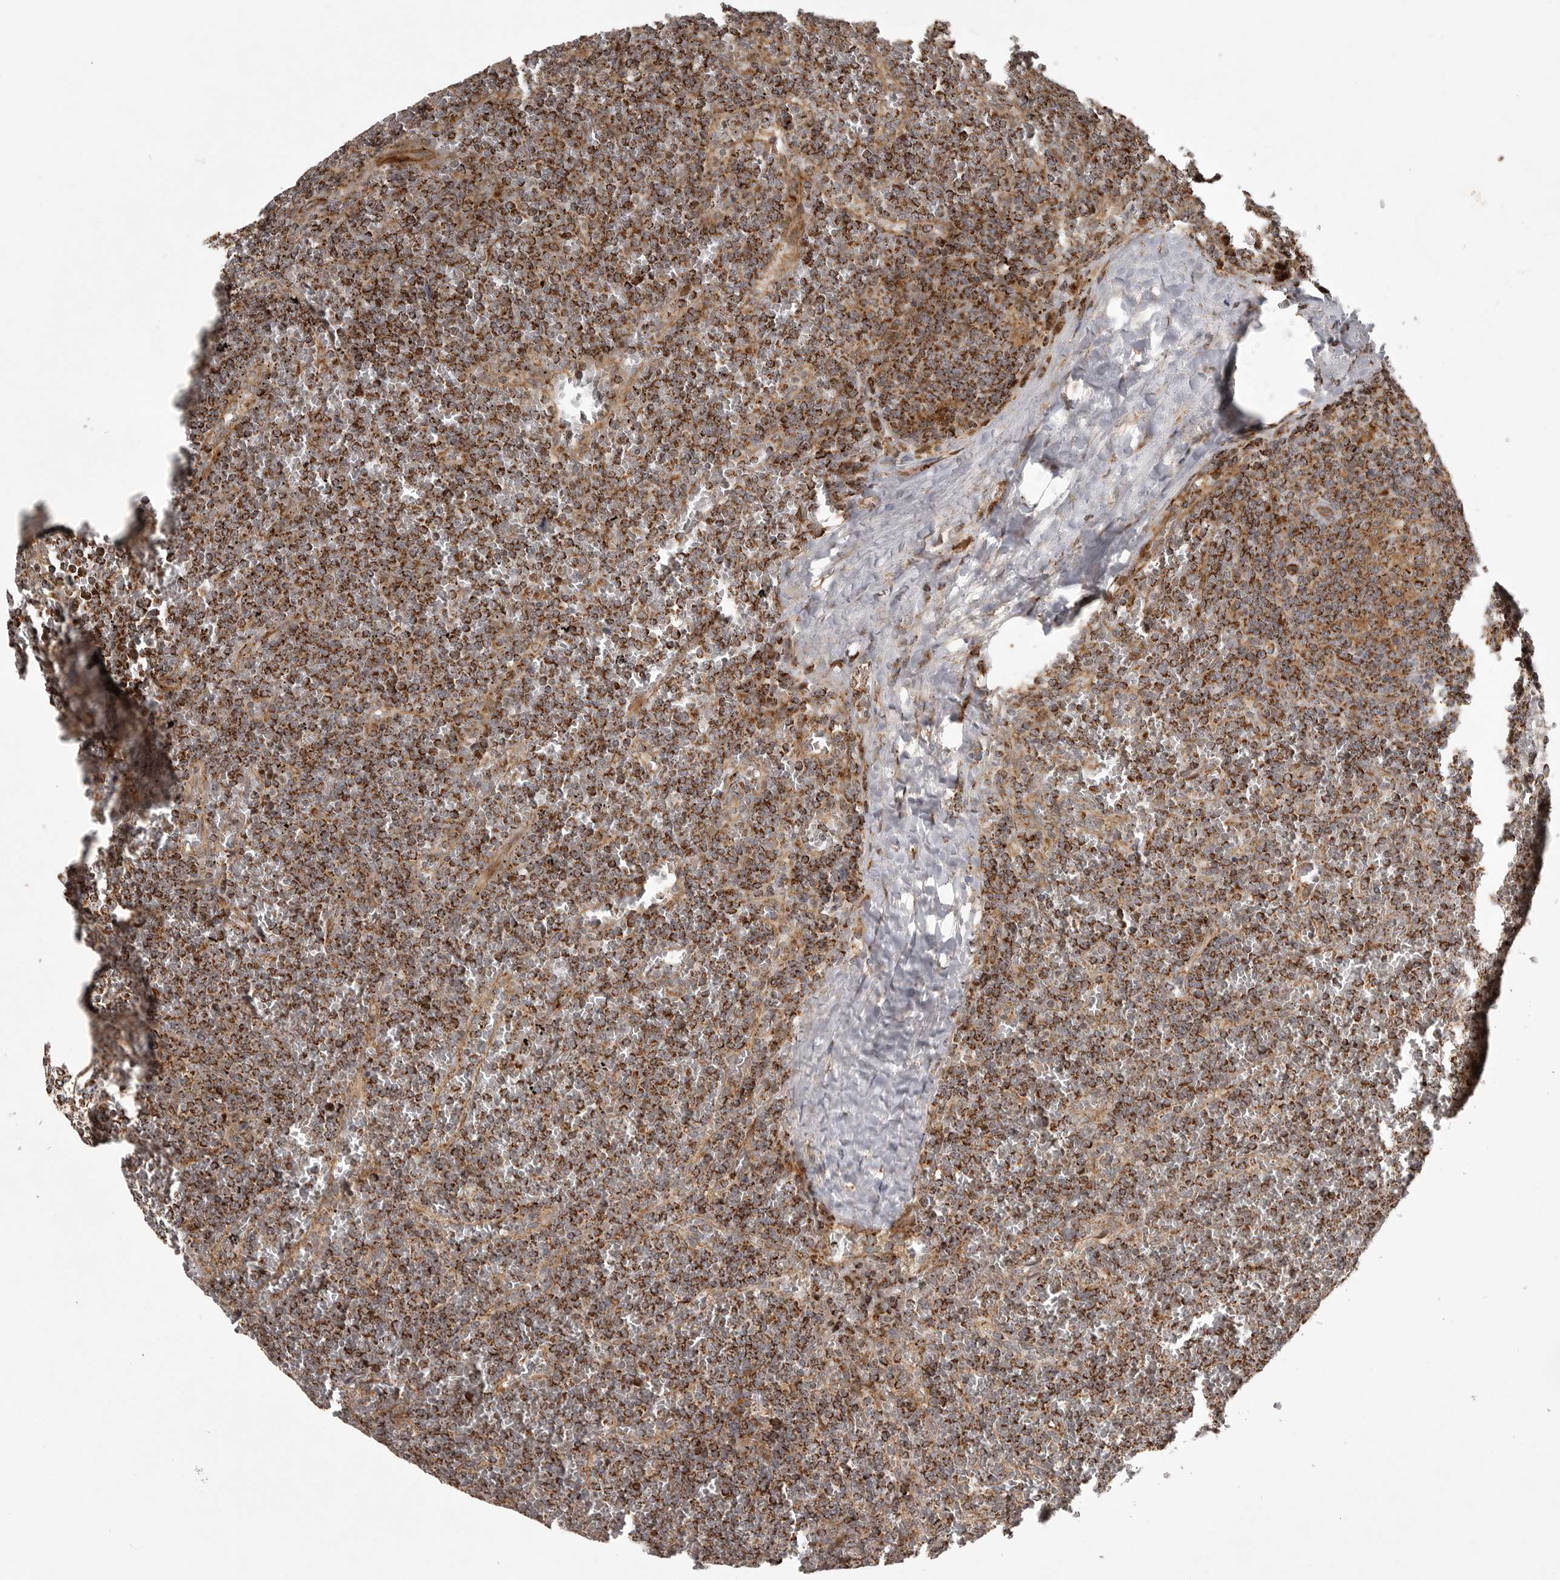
{"staining": {"intensity": "strong", "quantity": ">75%", "location": "cytoplasmic/membranous"}, "tissue": "lymphoma", "cell_type": "Tumor cells", "image_type": "cancer", "snomed": [{"axis": "morphology", "description": "Malignant lymphoma, non-Hodgkin's type, Low grade"}, {"axis": "topography", "description": "Spleen"}], "caption": "Approximately >75% of tumor cells in lymphoma demonstrate strong cytoplasmic/membranous protein positivity as visualized by brown immunohistochemical staining.", "gene": "NARS2", "patient": {"sex": "female", "age": 19}}